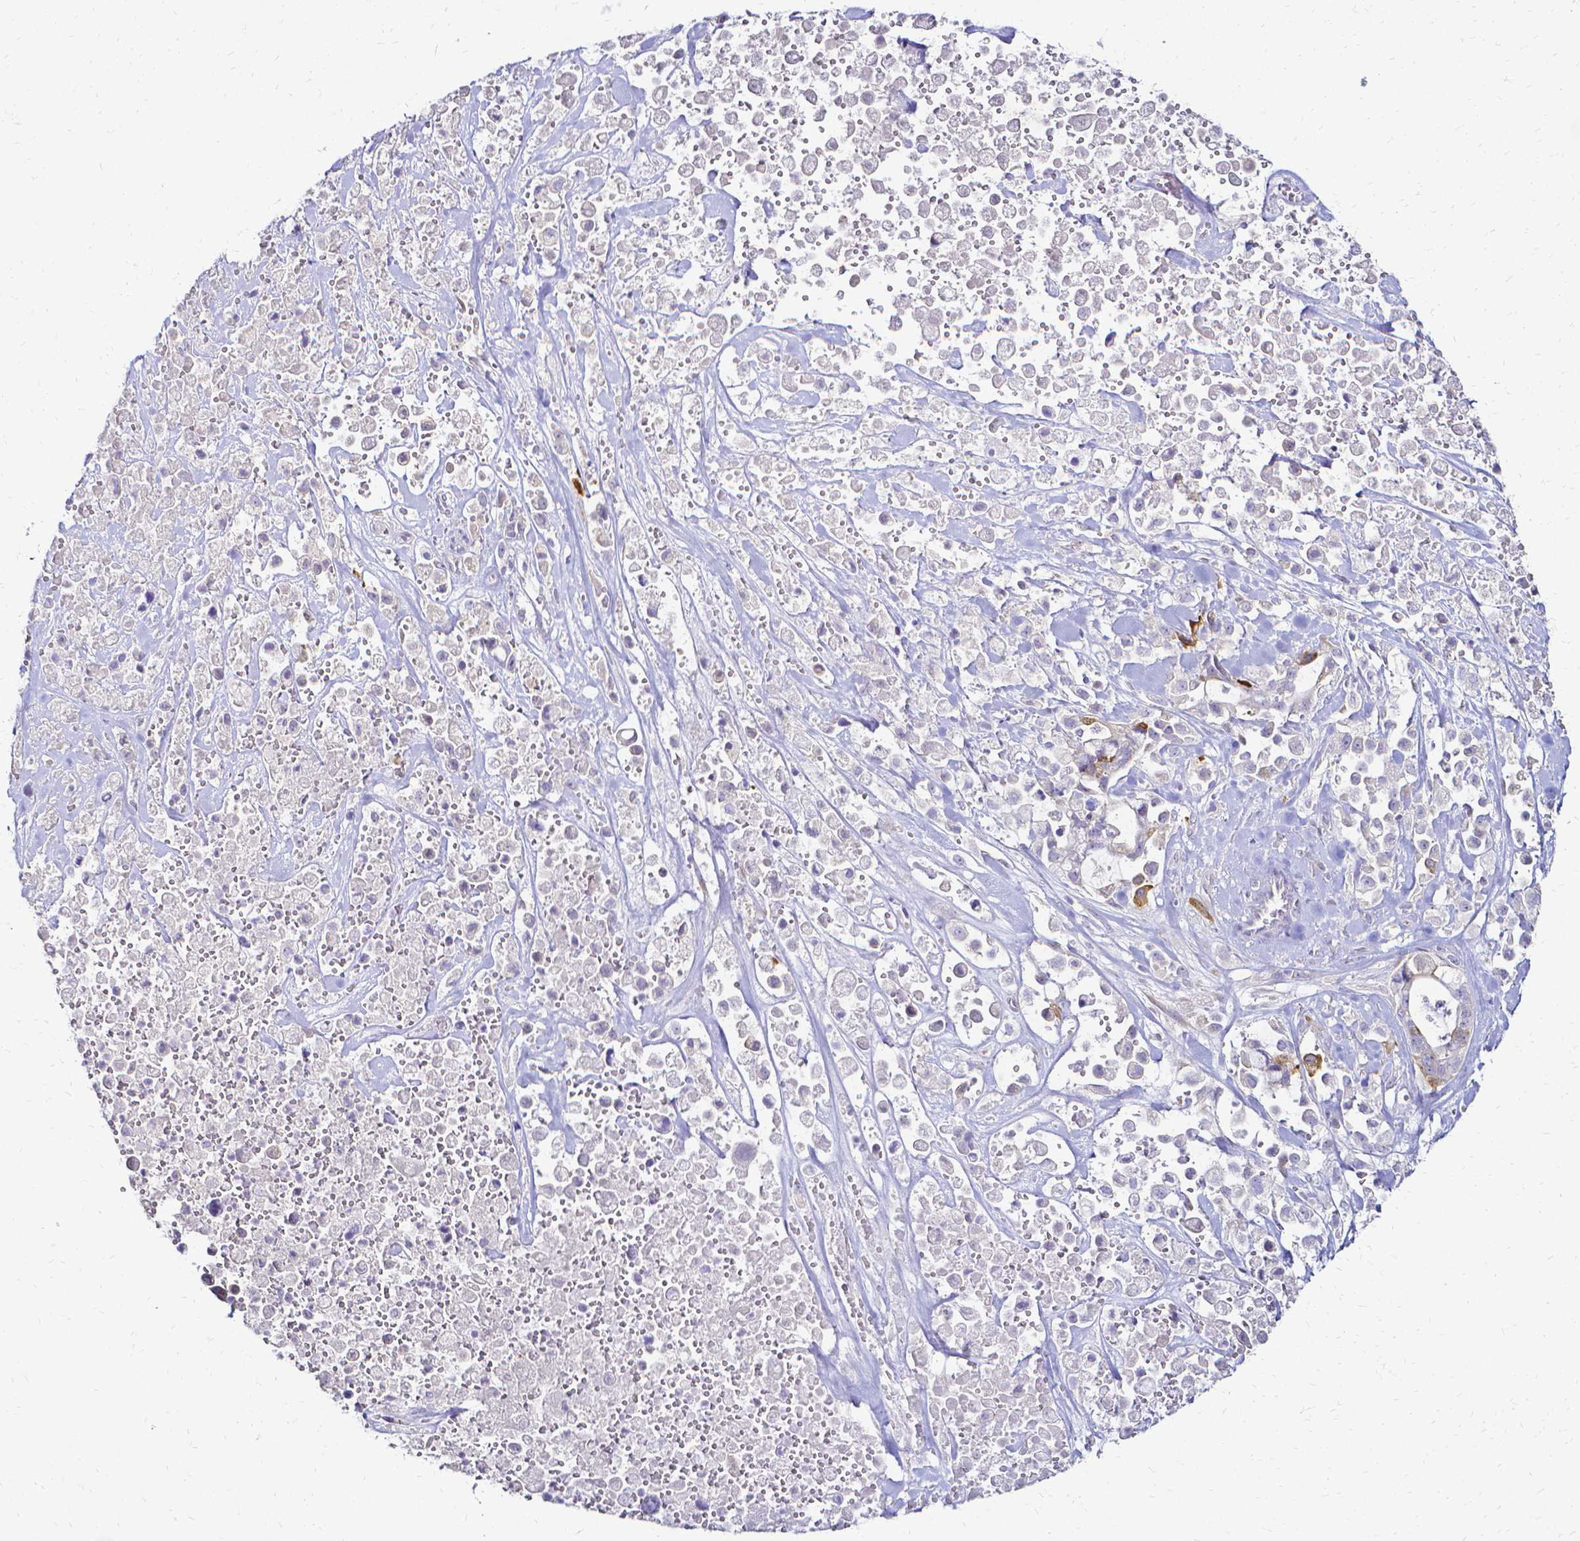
{"staining": {"intensity": "strong", "quantity": "<25%", "location": "cytoplasmic/membranous"}, "tissue": "pancreatic cancer", "cell_type": "Tumor cells", "image_type": "cancer", "snomed": [{"axis": "morphology", "description": "Adenocarcinoma, NOS"}, {"axis": "topography", "description": "Pancreas"}], "caption": "Protein positivity by IHC shows strong cytoplasmic/membranous staining in approximately <25% of tumor cells in pancreatic cancer (adenocarcinoma).", "gene": "CCNB1", "patient": {"sex": "male", "age": 44}}